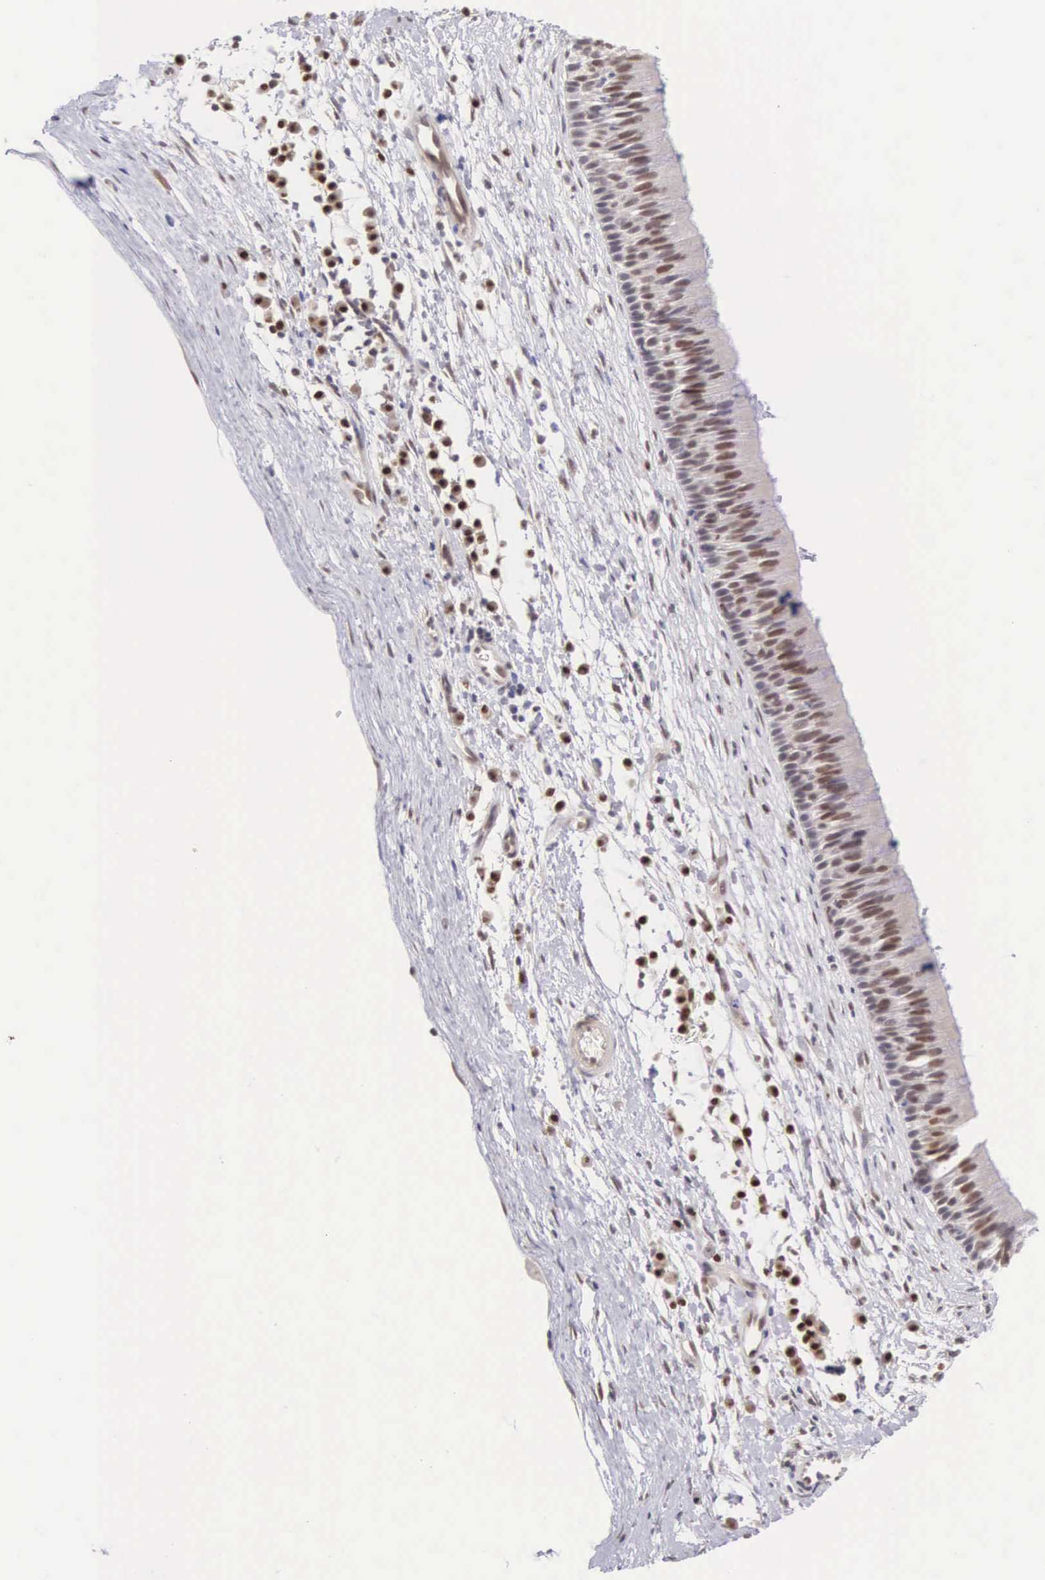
{"staining": {"intensity": "weak", "quantity": "25%-75%", "location": "nuclear"}, "tissue": "nasopharynx", "cell_type": "Respiratory epithelial cells", "image_type": "normal", "snomed": [{"axis": "morphology", "description": "Normal tissue, NOS"}, {"axis": "topography", "description": "Nasopharynx"}], "caption": "Protein expression analysis of normal human nasopharynx reveals weak nuclear expression in about 25%-75% of respiratory epithelial cells. Nuclei are stained in blue.", "gene": "CCDC117", "patient": {"sex": "male", "age": 13}}